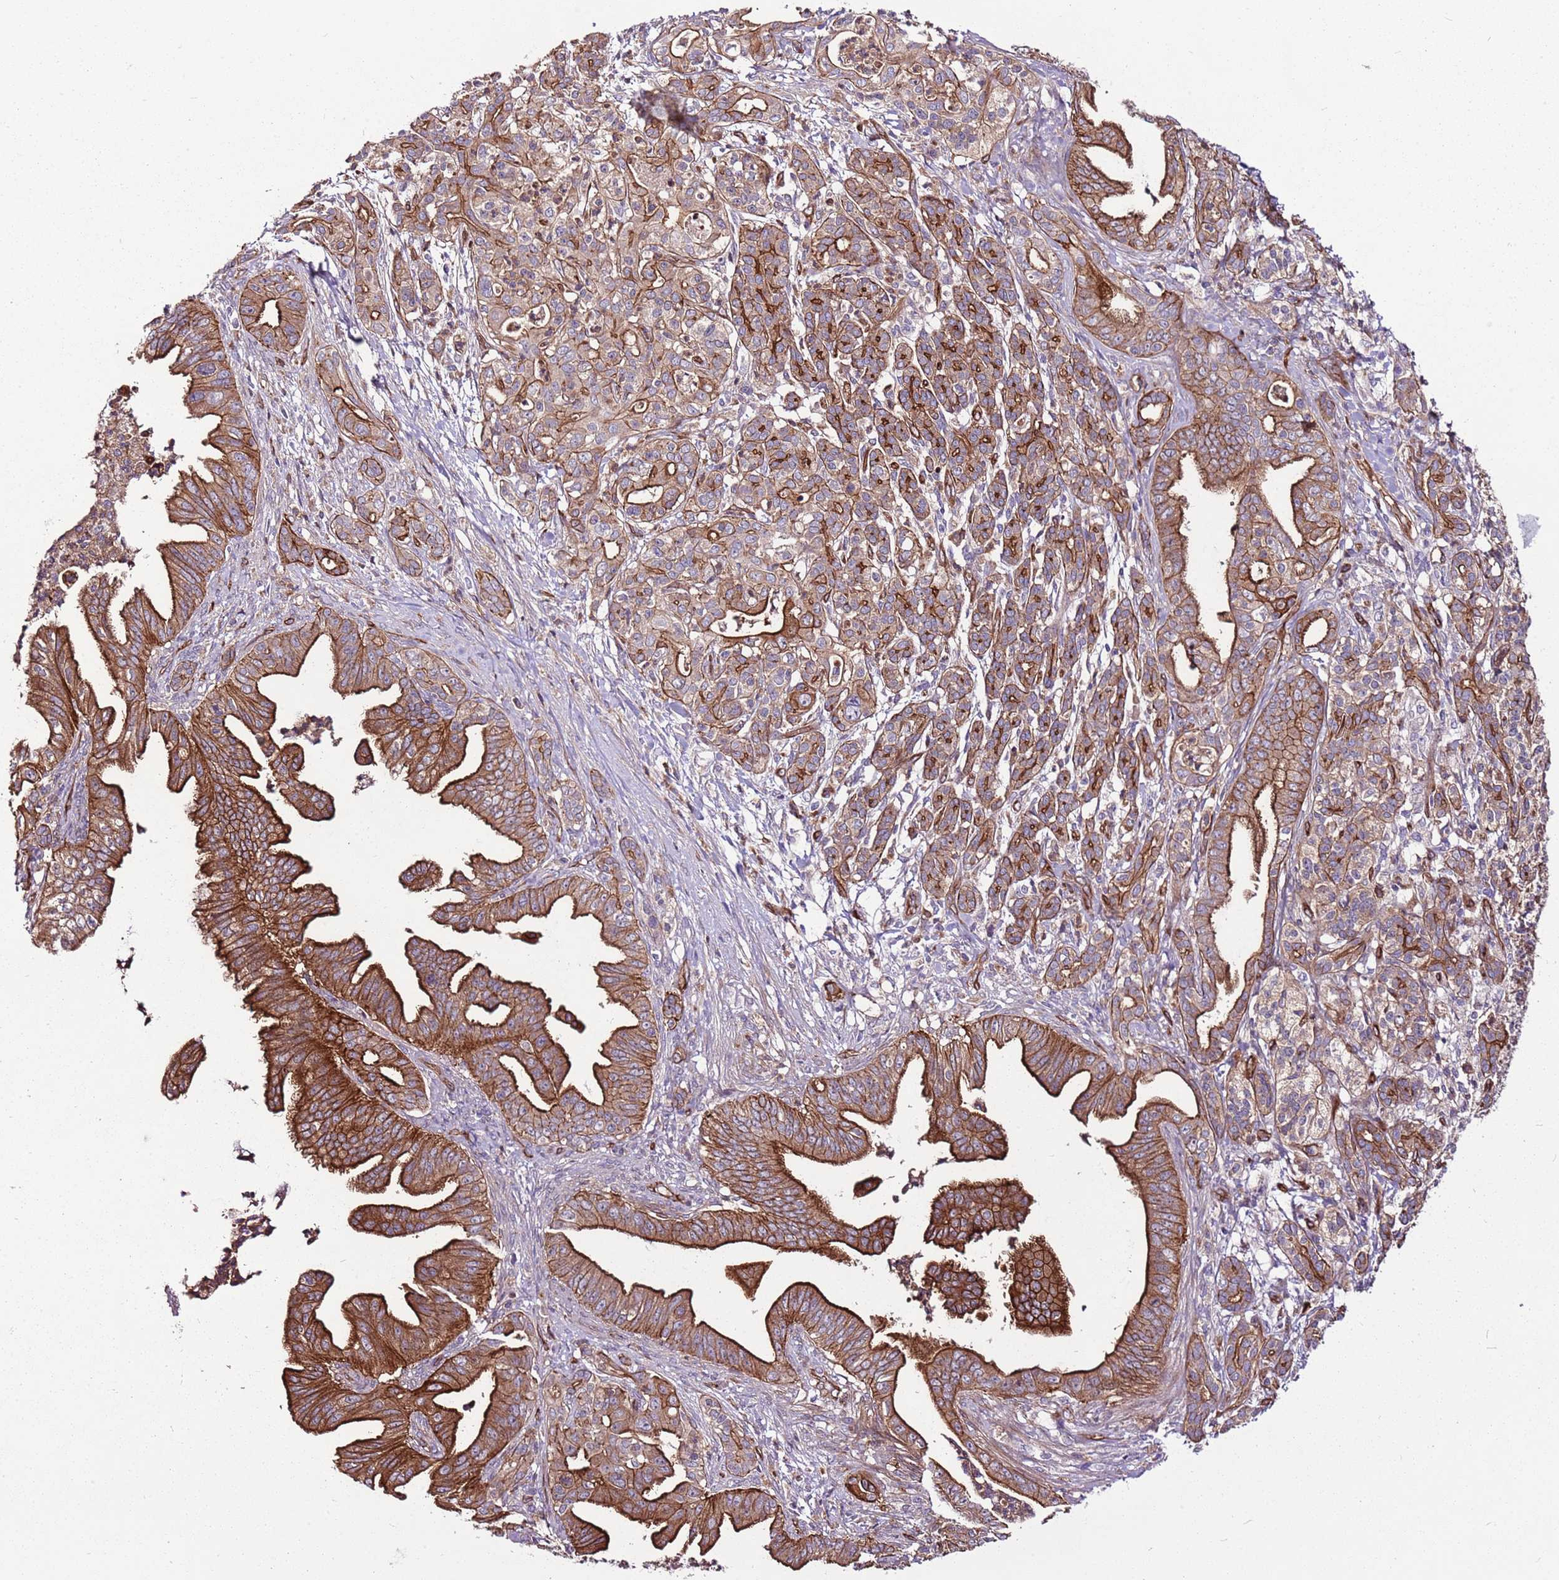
{"staining": {"intensity": "strong", "quantity": ">75%", "location": "cytoplasmic/membranous"}, "tissue": "pancreatic cancer", "cell_type": "Tumor cells", "image_type": "cancer", "snomed": [{"axis": "morphology", "description": "Adenocarcinoma, NOS"}, {"axis": "topography", "description": "Pancreas"}], "caption": "Pancreatic adenocarcinoma tissue demonstrates strong cytoplasmic/membranous expression in approximately >75% of tumor cells, visualized by immunohistochemistry. (DAB IHC, brown staining for protein, blue staining for nuclei).", "gene": "ZNF827", "patient": {"sex": "male", "age": 58}}